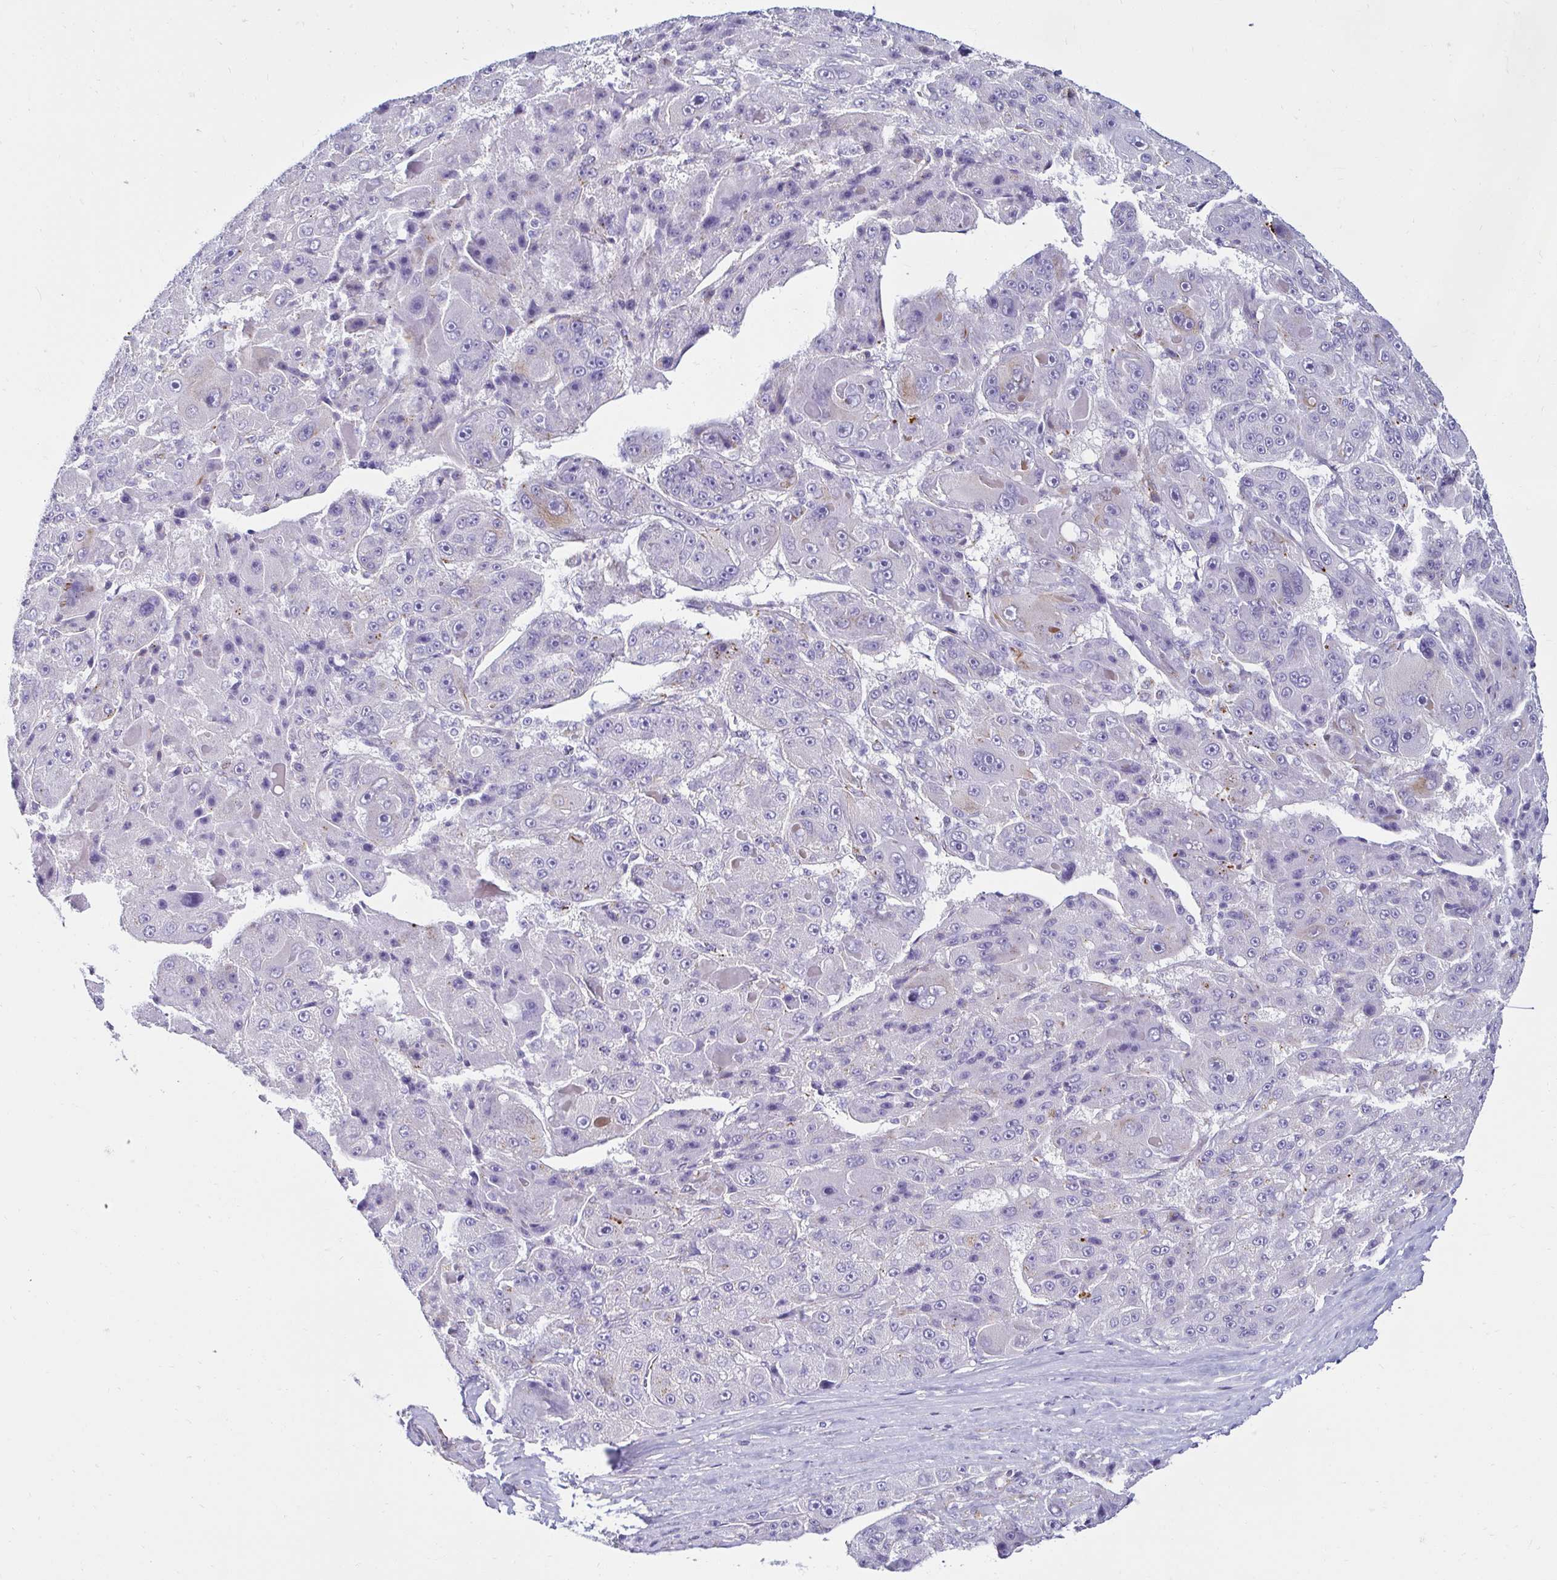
{"staining": {"intensity": "negative", "quantity": "none", "location": "none"}, "tissue": "renal cancer", "cell_type": "Tumor cells", "image_type": "cancer", "snomed": [{"axis": "morphology", "description": "Adenocarcinoma, NOS"}, {"axis": "topography", "description": "Kidney"}], "caption": "There is no significant staining in tumor cells of renal cancer (adenocarcinoma).", "gene": "ANKRD62", "patient": {"sex": "male", "age": 77}}